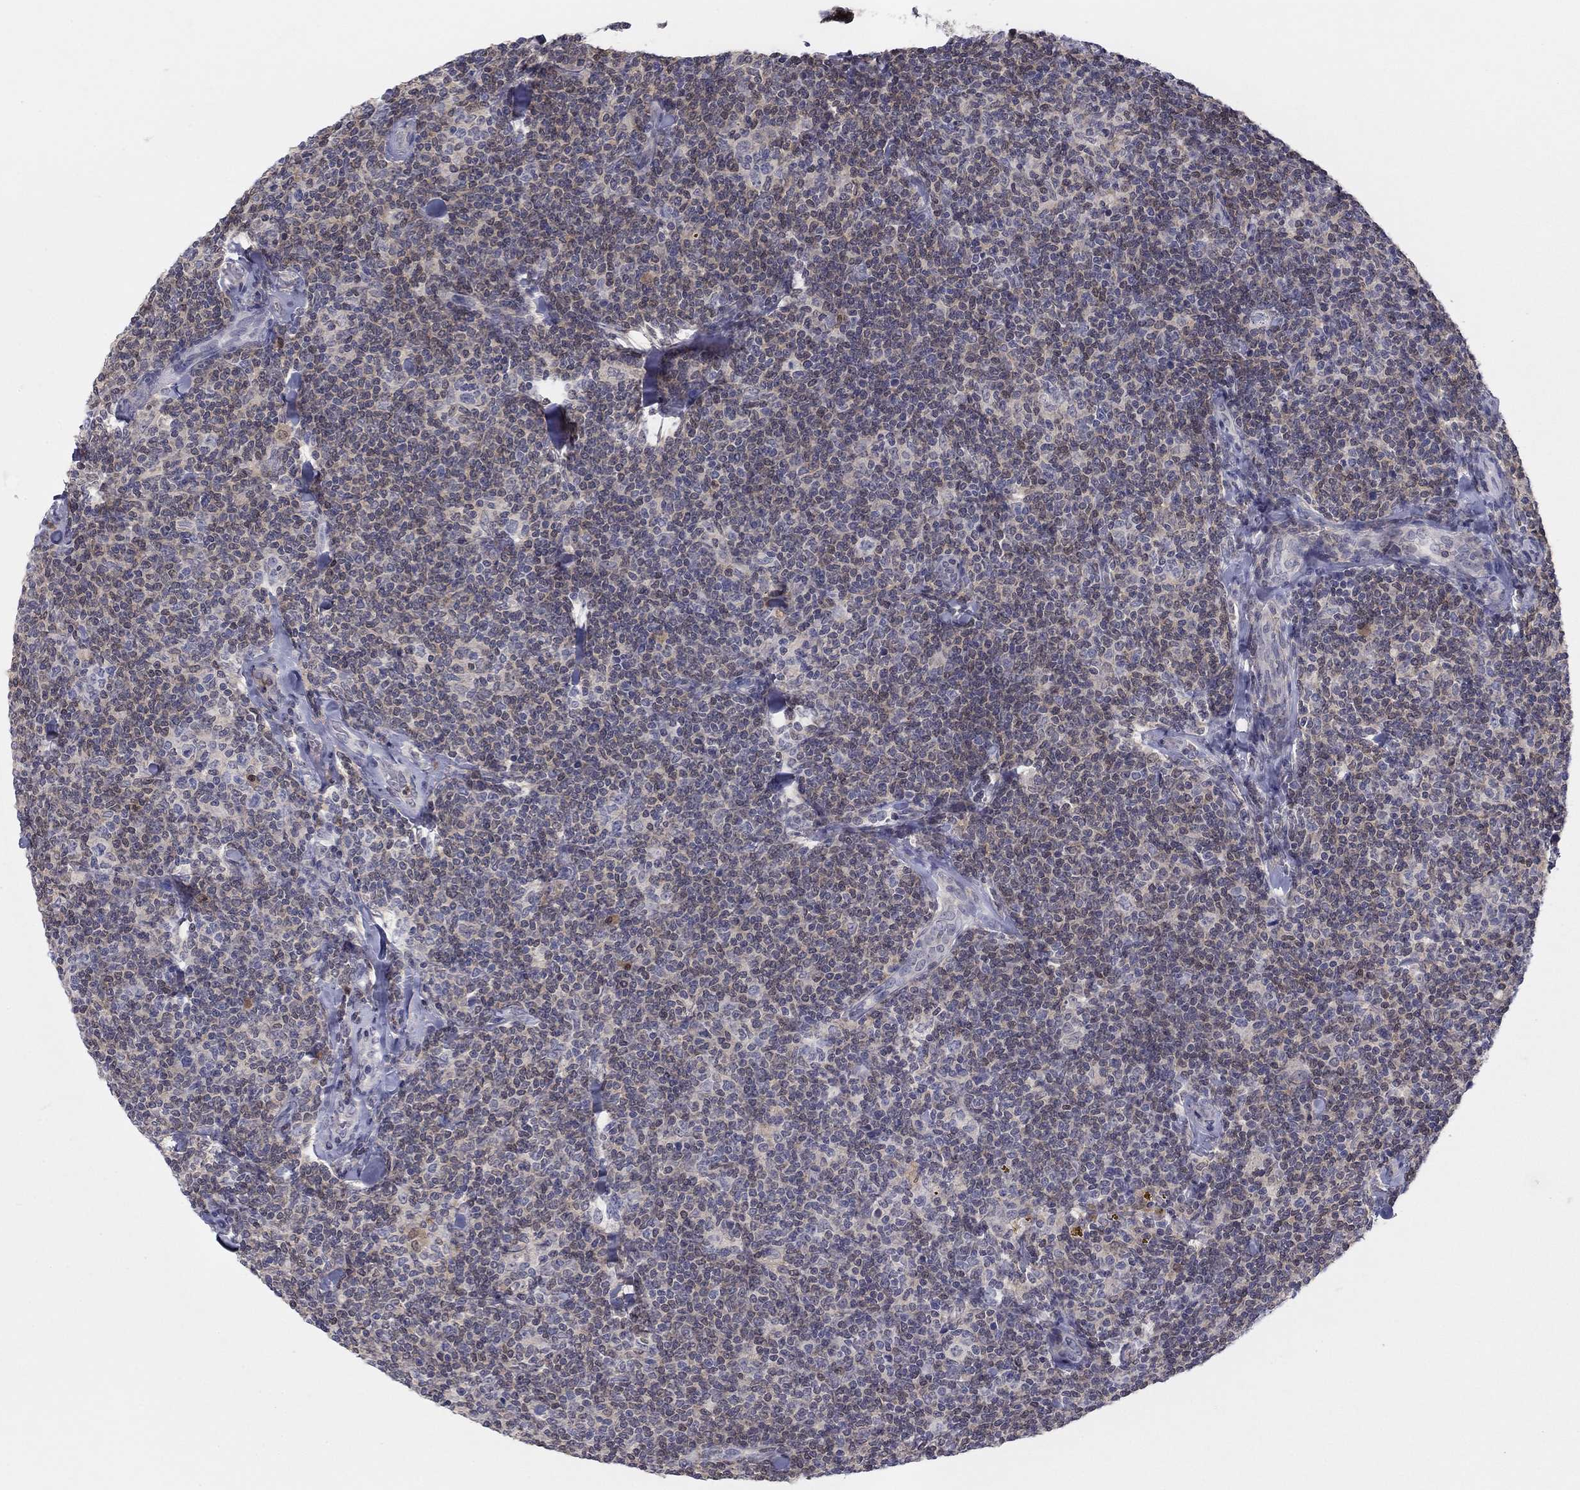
{"staining": {"intensity": "negative", "quantity": "none", "location": "none"}, "tissue": "lymphoma", "cell_type": "Tumor cells", "image_type": "cancer", "snomed": [{"axis": "morphology", "description": "Malignant lymphoma, non-Hodgkin's type, Low grade"}, {"axis": "topography", "description": "Lymph node"}], "caption": "A histopathology image of human lymphoma is negative for staining in tumor cells.", "gene": "PDXK", "patient": {"sex": "female", "age": 56}}